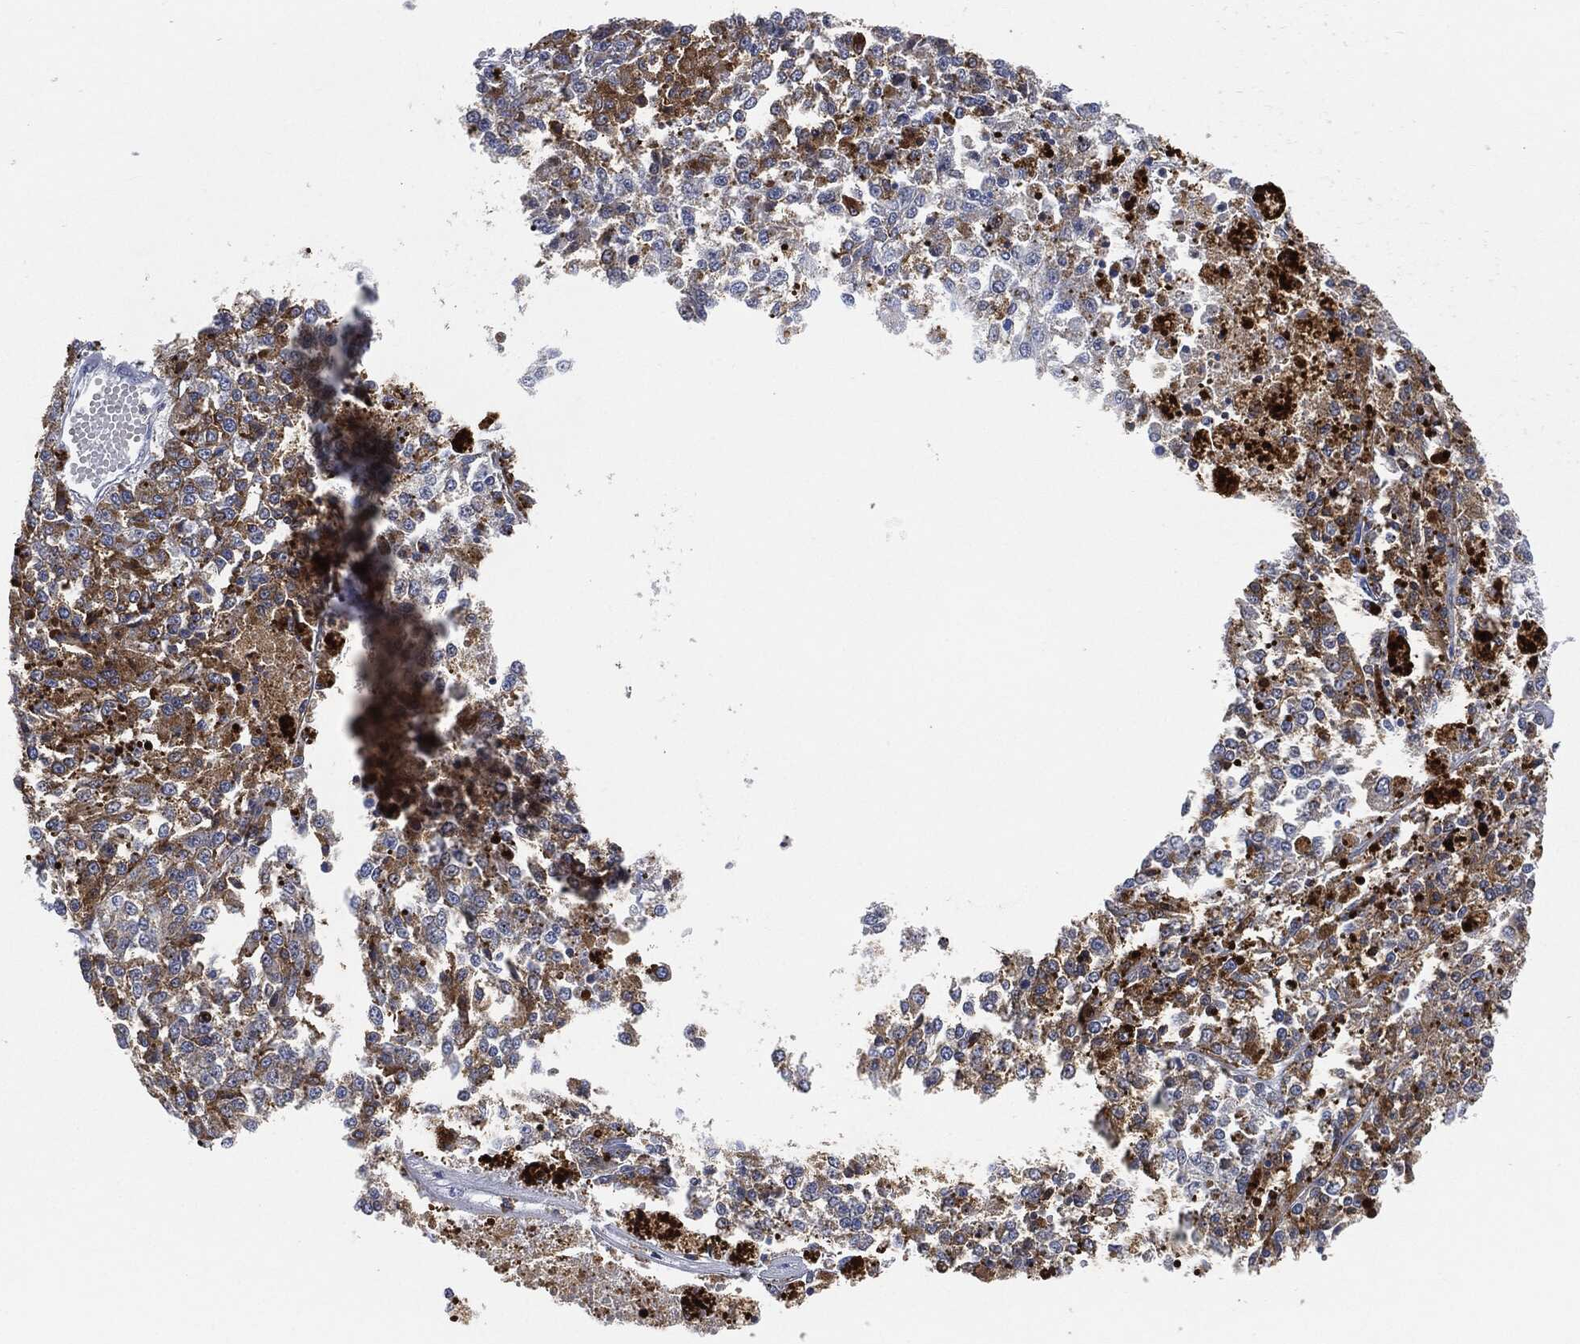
{"staining": {"intensity": "moderate", "quantity": "25%-75%", "location": "cytoplasmic/membranous"}, "tissue": "melanoma", "cell_type": "Tumor cells", "image_type": "cancer", "snomed": [{"axis": "morphology", "description": "Malignant melanoma, Metastatic site"}, {"axis": "topography", "description": "Lymph node"}], "caption": "A medium amount of moderate cytoplasmic/membranous staining is appreciated in about 25%-75% of tumor cells in melanoma tissue.", "gene": "VSIG4", "patient": {"sex": "female", "age": 64}}